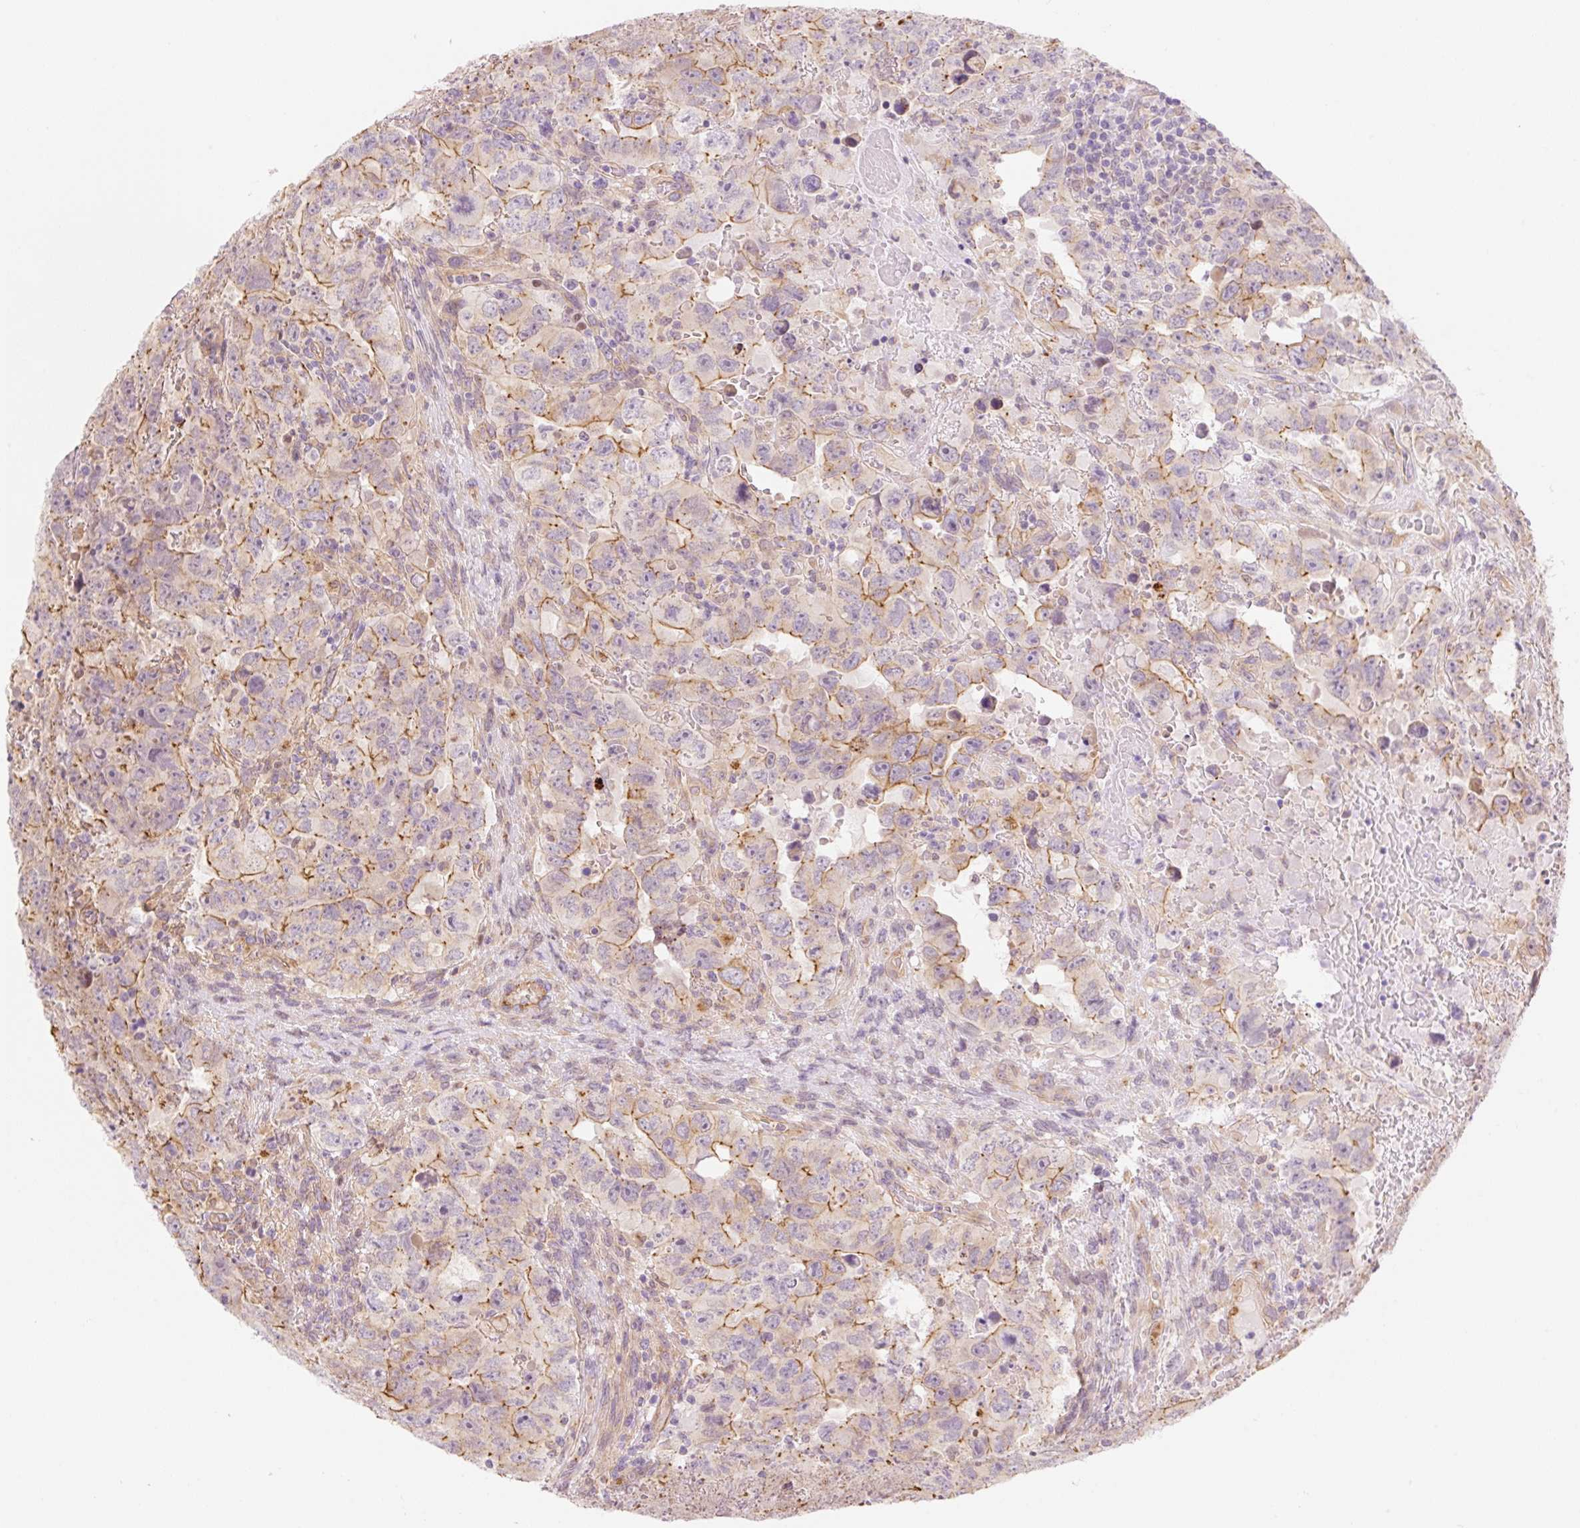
{"staining": {"intensity": "moderate", "quantity": "25%-75%", "location": "cytoplasmic/membranous"}, "tissue": "testis cancer", "cell_type": "Tumor cells", "image_type": "cancer", "snomed": [{"axis": "morphology", "description": "Carcinoma, Embryonal, NOS"}, {"axis": "topography", "description": "Testis"}], "caption": "Approximately 25%-75% of tumor cells in human testis embryonal carcinoma display moderate cytoplasmic/membranous protein expression as visualized by brown immunohistochemical staining.", "gene": "NLRP5", "patient": {"sex": "male", "age": 24}}